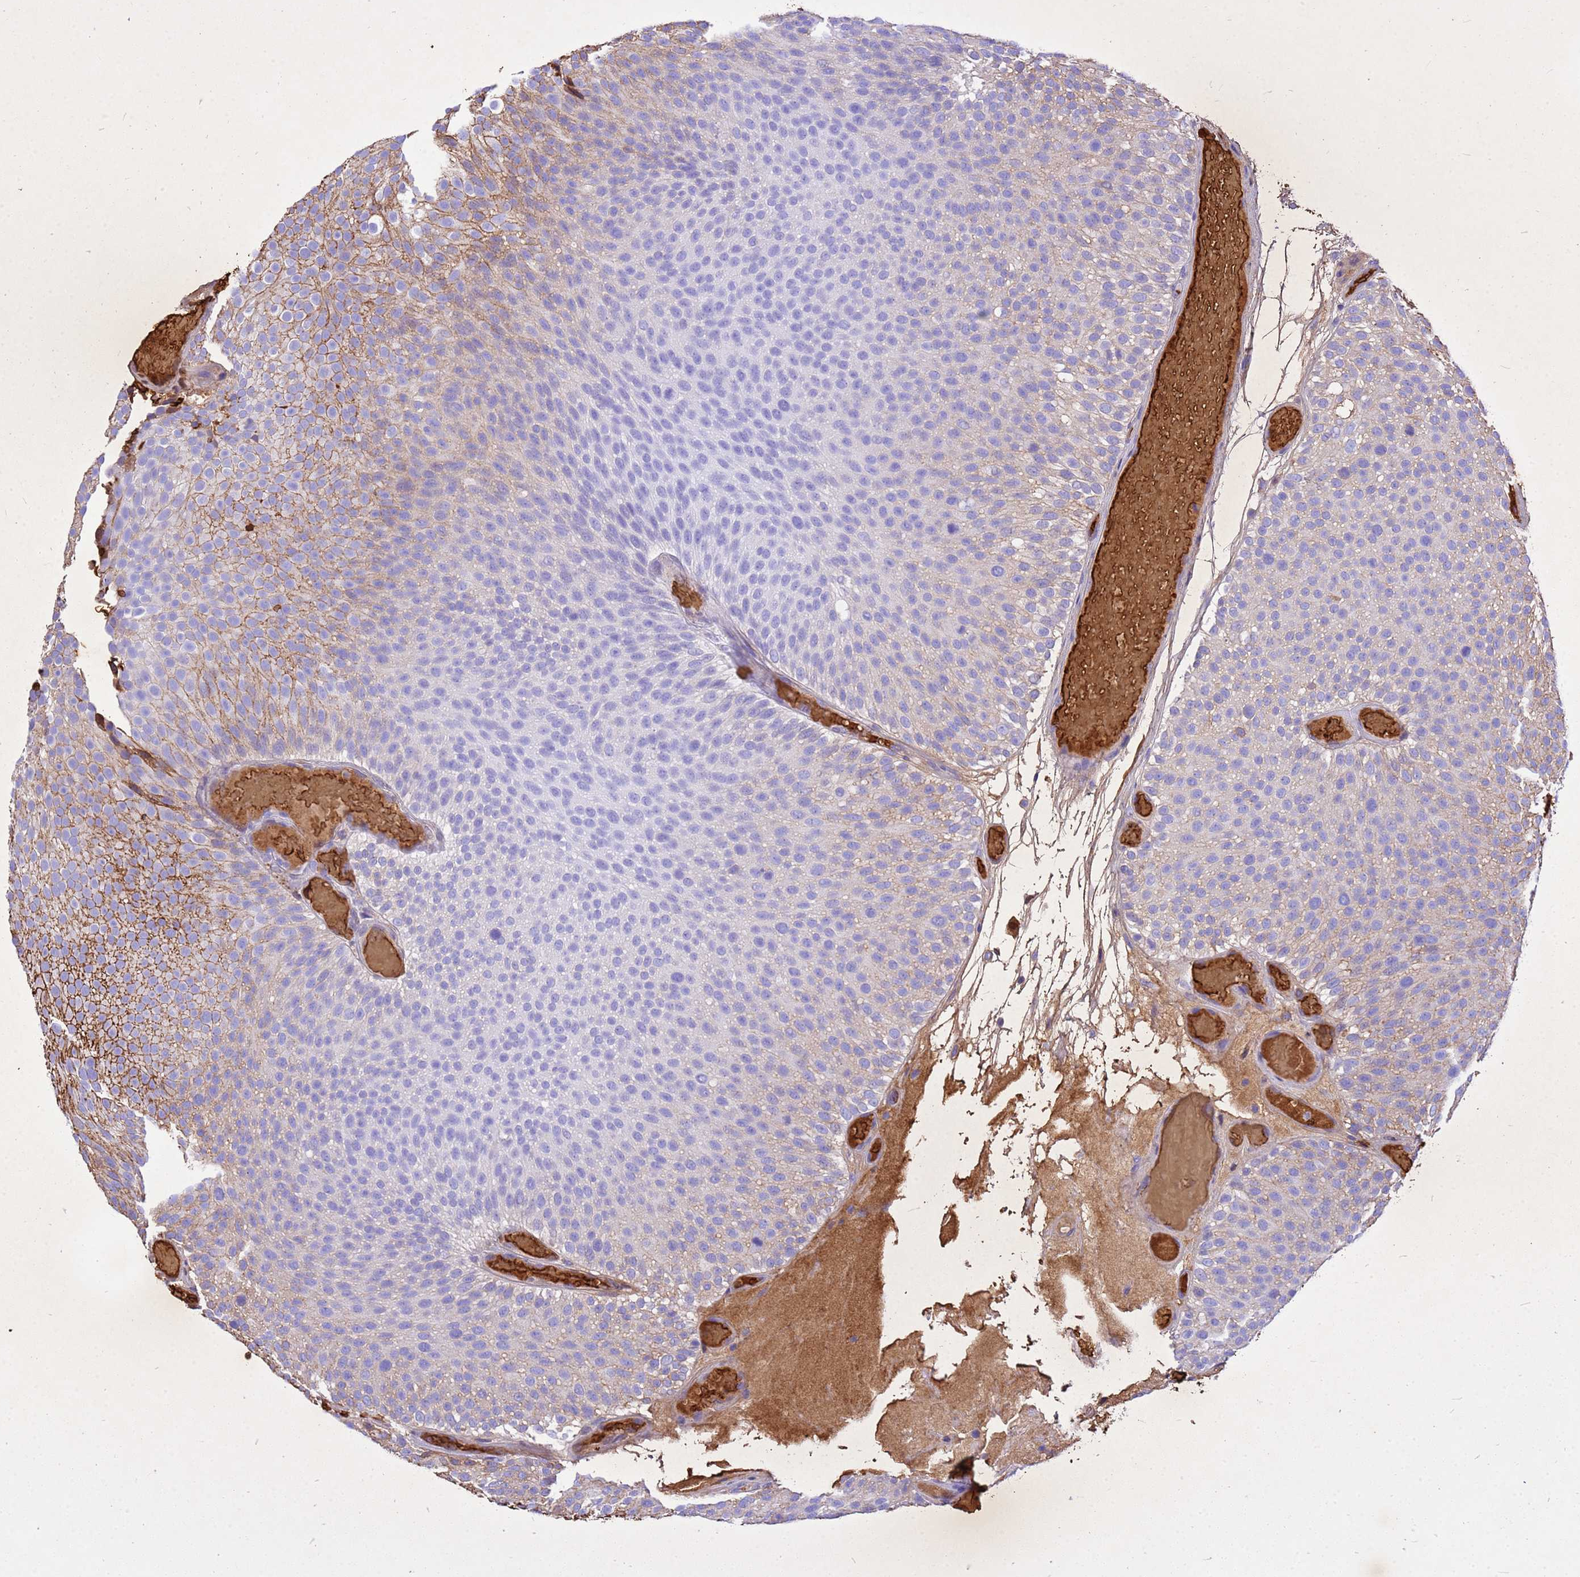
{"staining": {"intensity": "moderate", "quantity": "<25%", "location": "cytoplasmic/membranous"}, "tissue": "urothelial cancer", "cell_type": "Tumor cells", "image_type": "cancer", "snomed": [{"axis": "morphology", "description": "Urothelial carcinoma, Low grade"}, {"axis": "topography", "description": "Urinary bladder"}], "caption": "This is a histology image of immunohistochemistry (IHC) staining of urothelial carcinoma (low-grade), which shows moderate positivity in the cytoplasmic/membranous of tumor cells.", "gene": "HBA2", "patient": {"sex": "male", "age": 78}}